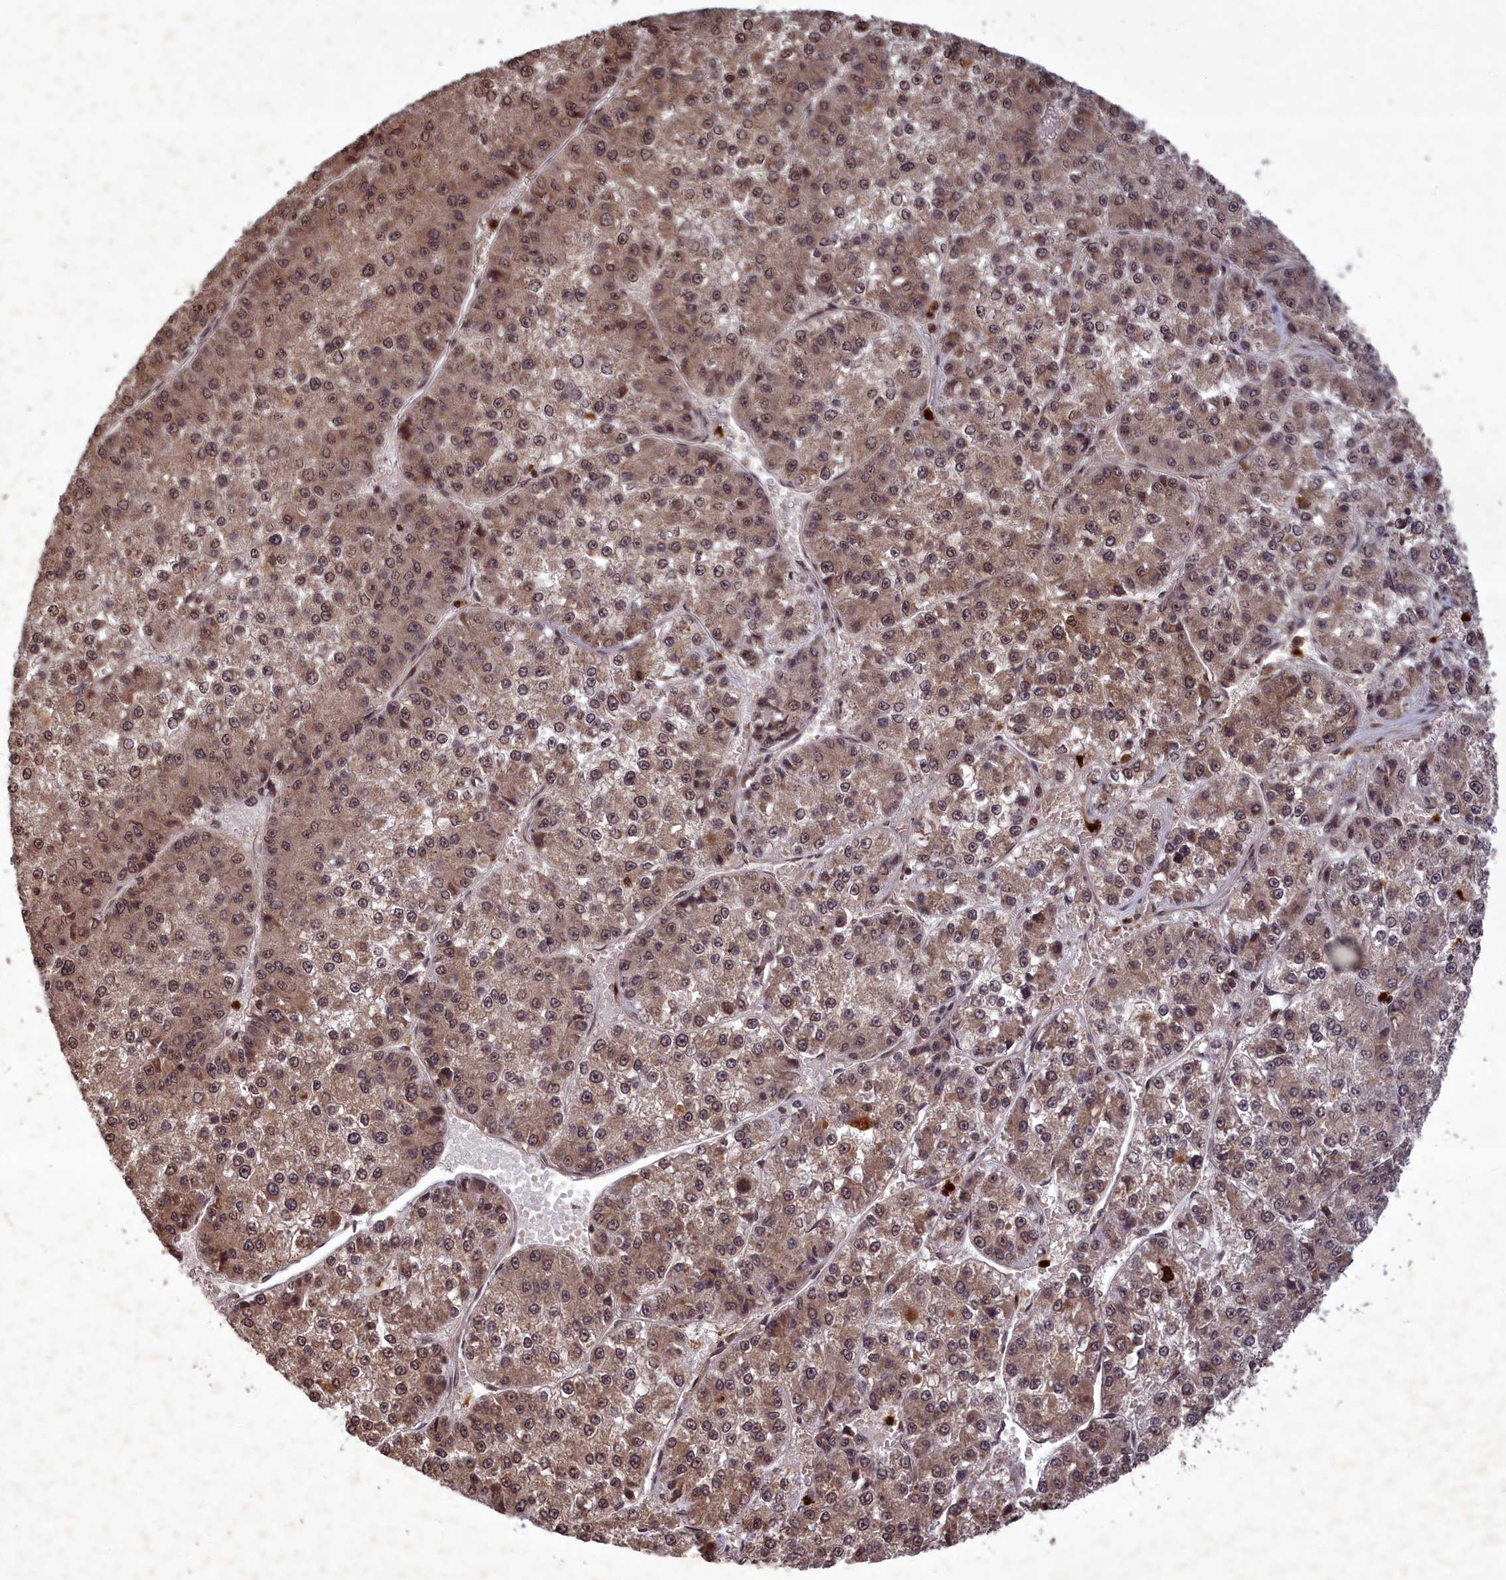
{"staining": {"intensity": "weak", "quantity": ">75%", "location": "cytoplasmic/membranous,nuclear"}, "tissue": "liver cancer", "cell_type": "Tumor cells", "image_type": "cancer", "snomed": [{"axis": "morphology", "description": "Carcinoma, Hepatocellular, NOS"}, {"axis": "topography", "description": "Liver"}], "caption": "Hepatocellular carcinoma (liver) tissue reveals weak cytoplasmic/membranous and nuclear positivity in approximately >75% of tumor cells The staining was performed using DAB, with brown indicating positive protein expression. Nuclei are stained blue with hematoxylin.", "gene": "SRMS", "patient": {"sex": "female", "age": 73}}